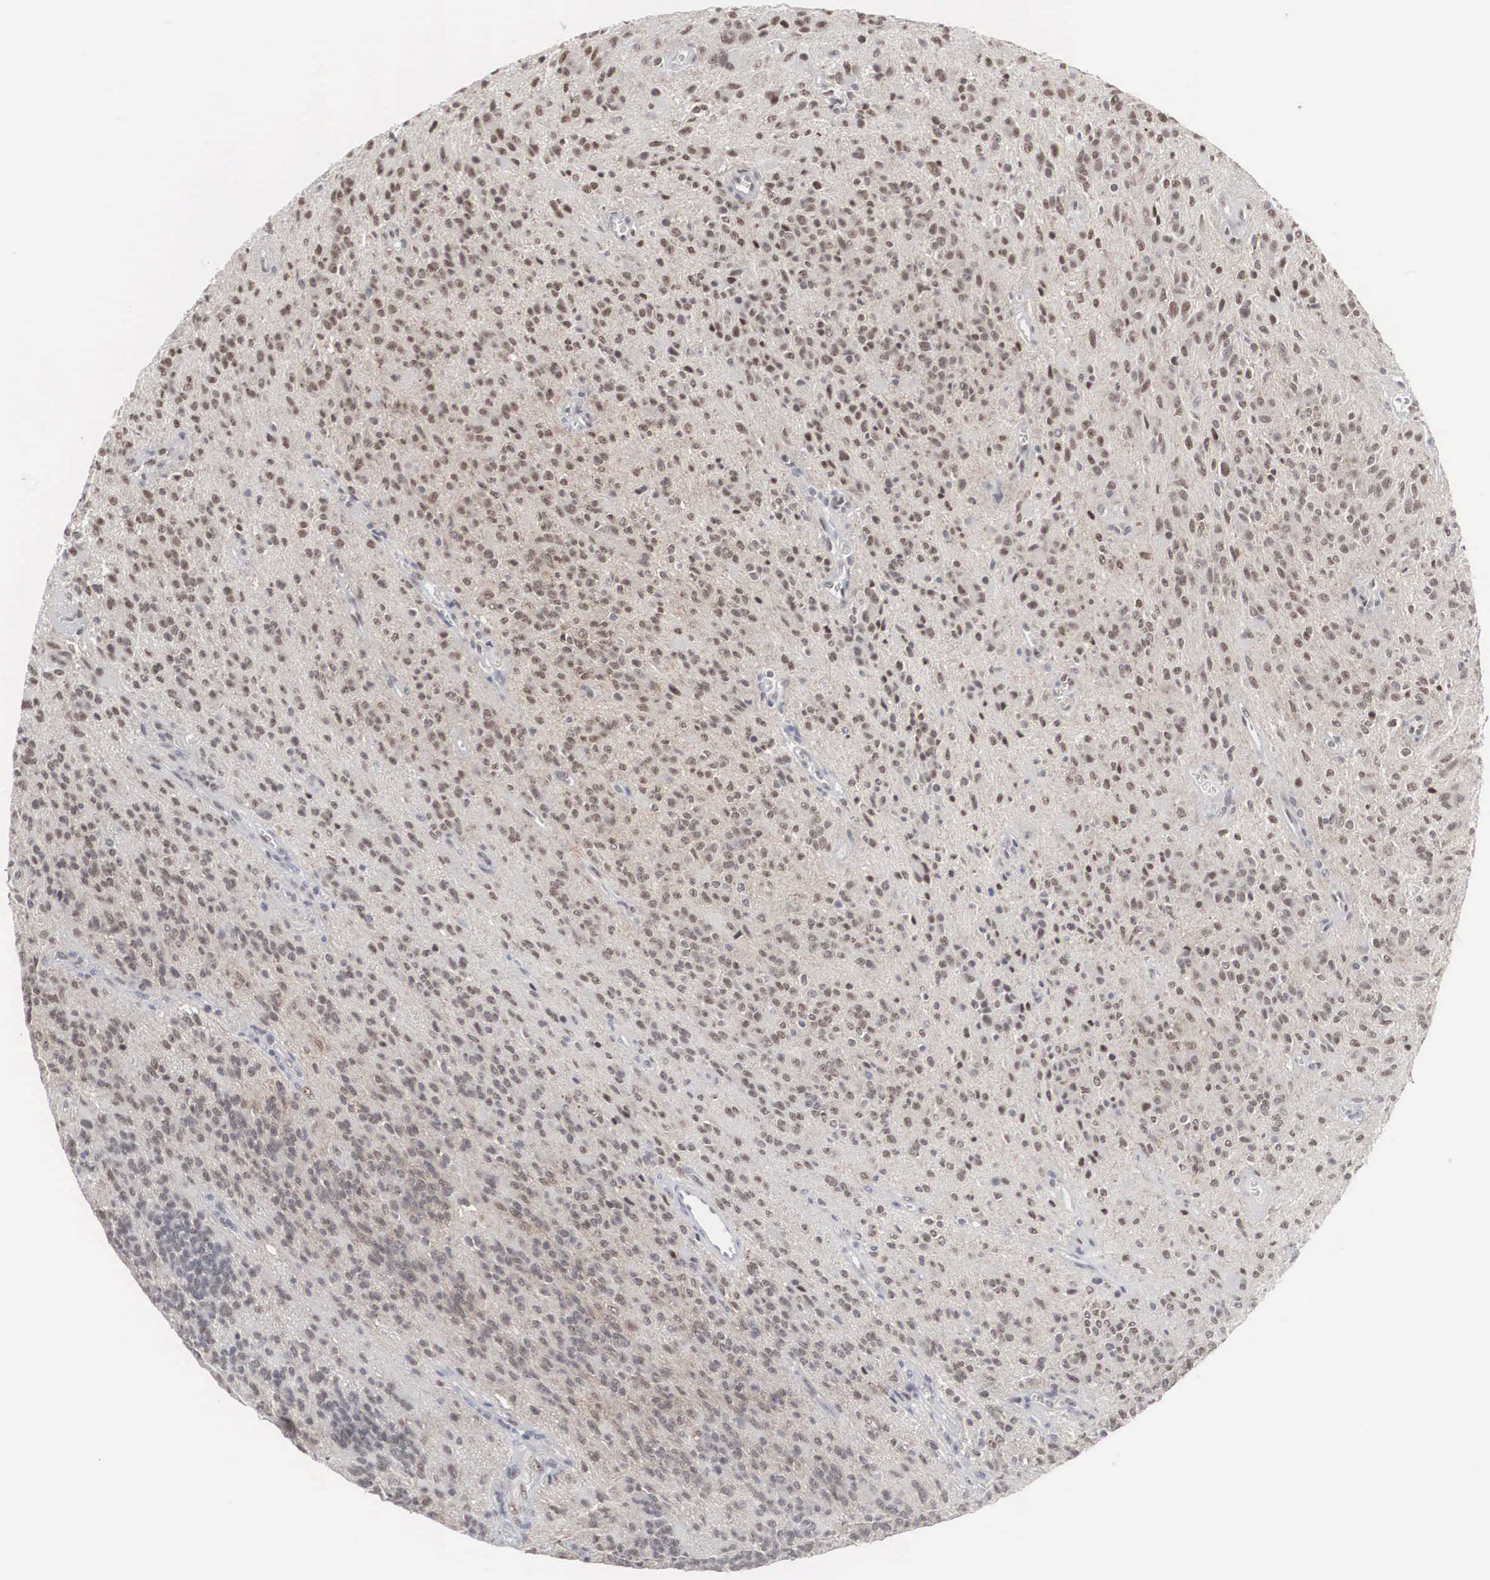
{"staining": {"intensity": "weak", "quantity": "25%-75%", "location": "nuclear"}, "tissue": "glioma", "cell_type": "Tumor cells", "image_type": "cancer", "snomed": [{"axis": "morphology", "description": "Glioma, malignant, Low grade"}, {"axis": "topography", "description": "Brain"}], "caption": "Malignant glioma (low-grade) stained with a brown dye exhibits weak nuclear positive expression in approximately 25%-75% of tumor cells.", "gene": "AUTS2", "patient": {"sex": "female", "age": 15}}